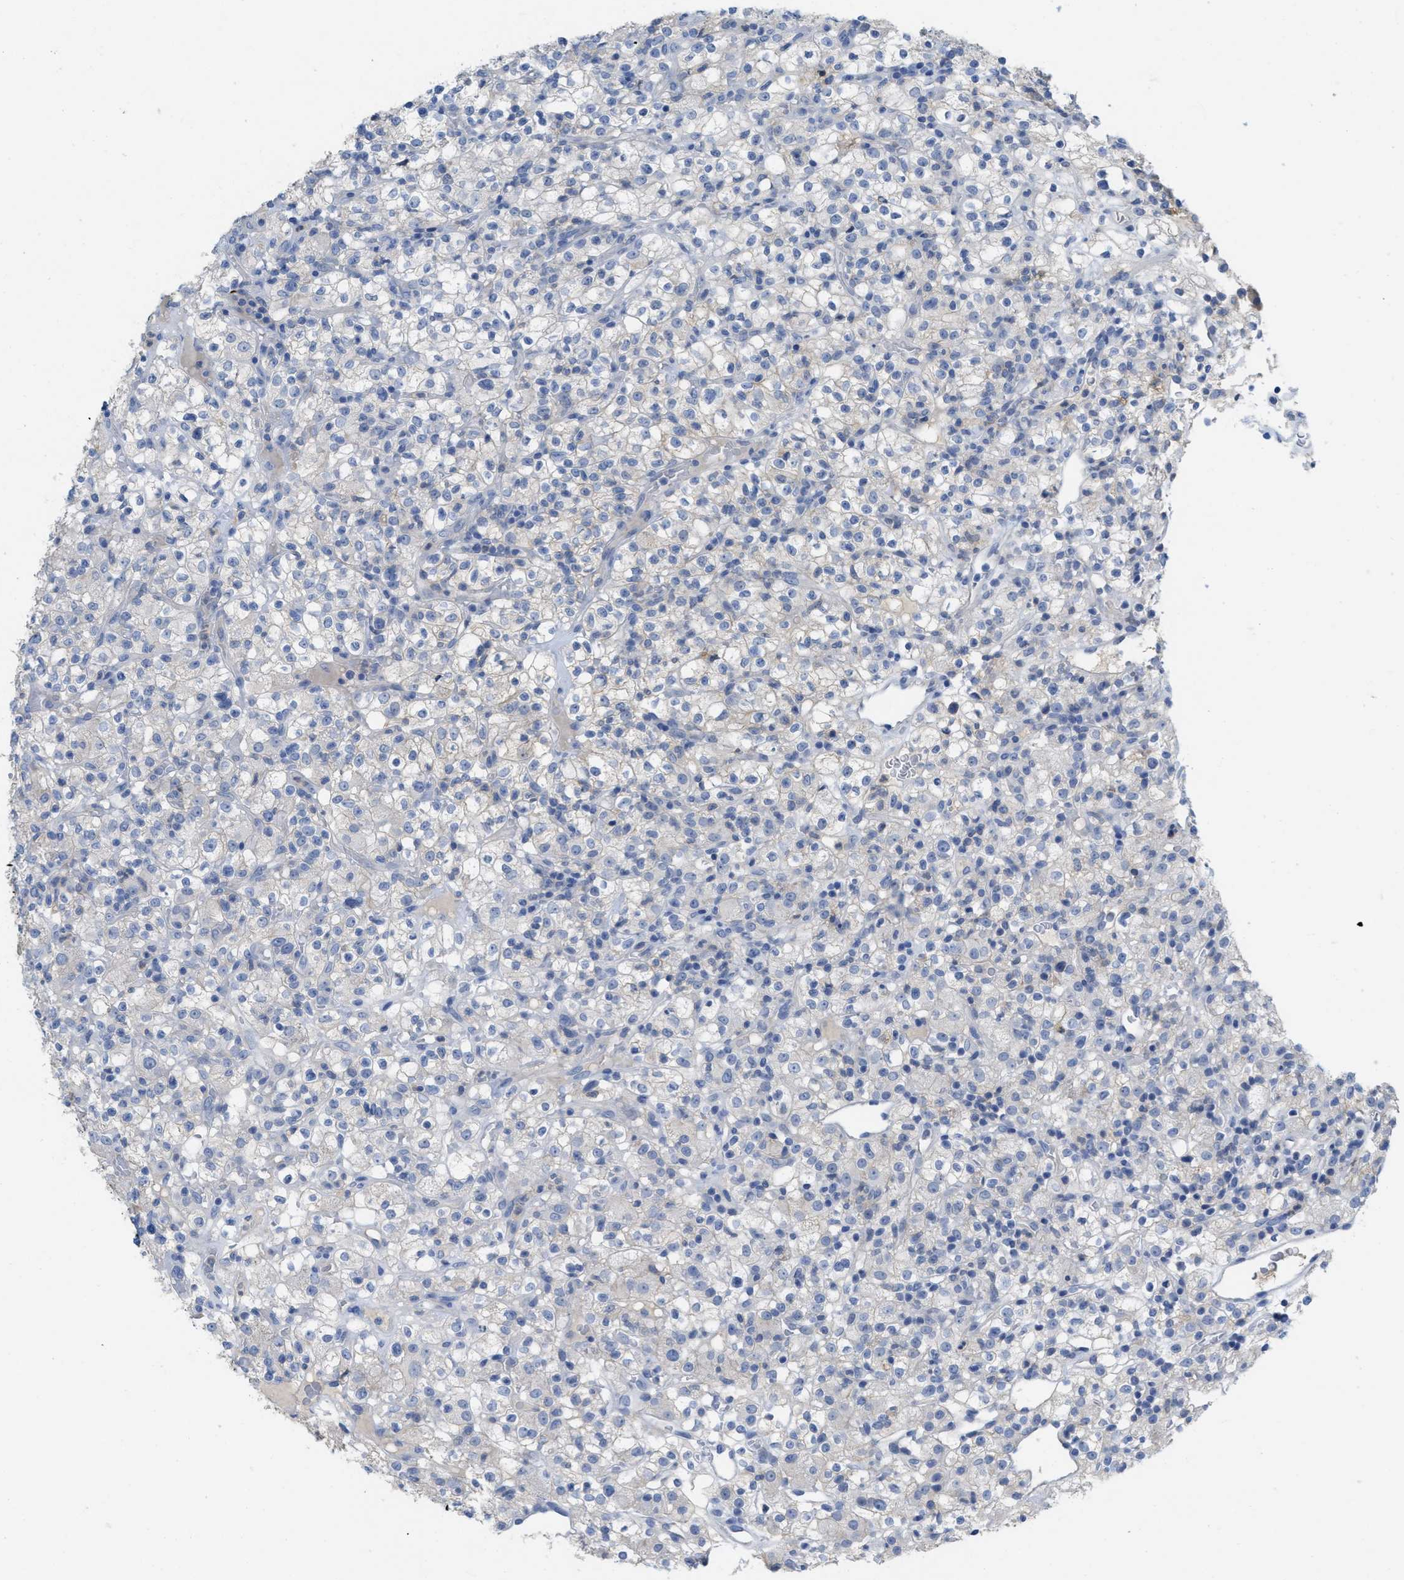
{"staining": {"intensity": "negative", "quantity": "none", "location": "none"}, "tissue": "renal cancer", "cell_type": "Tumor cells", "image_type": "cancer", "snomed": [{"axis": "morphology", "description": "Normal tissue, NOS"}, {"axis": "morphology", "description": "Adenocarcinoma, NOS"}, {"axis": "topography", "description": "Kidney"}], "caption": "There is no significant positivity in tumor cells of adenocarcinoma (renal).", "gene": "CNNM4", "patient": {"sex": "female", "age": 72}}